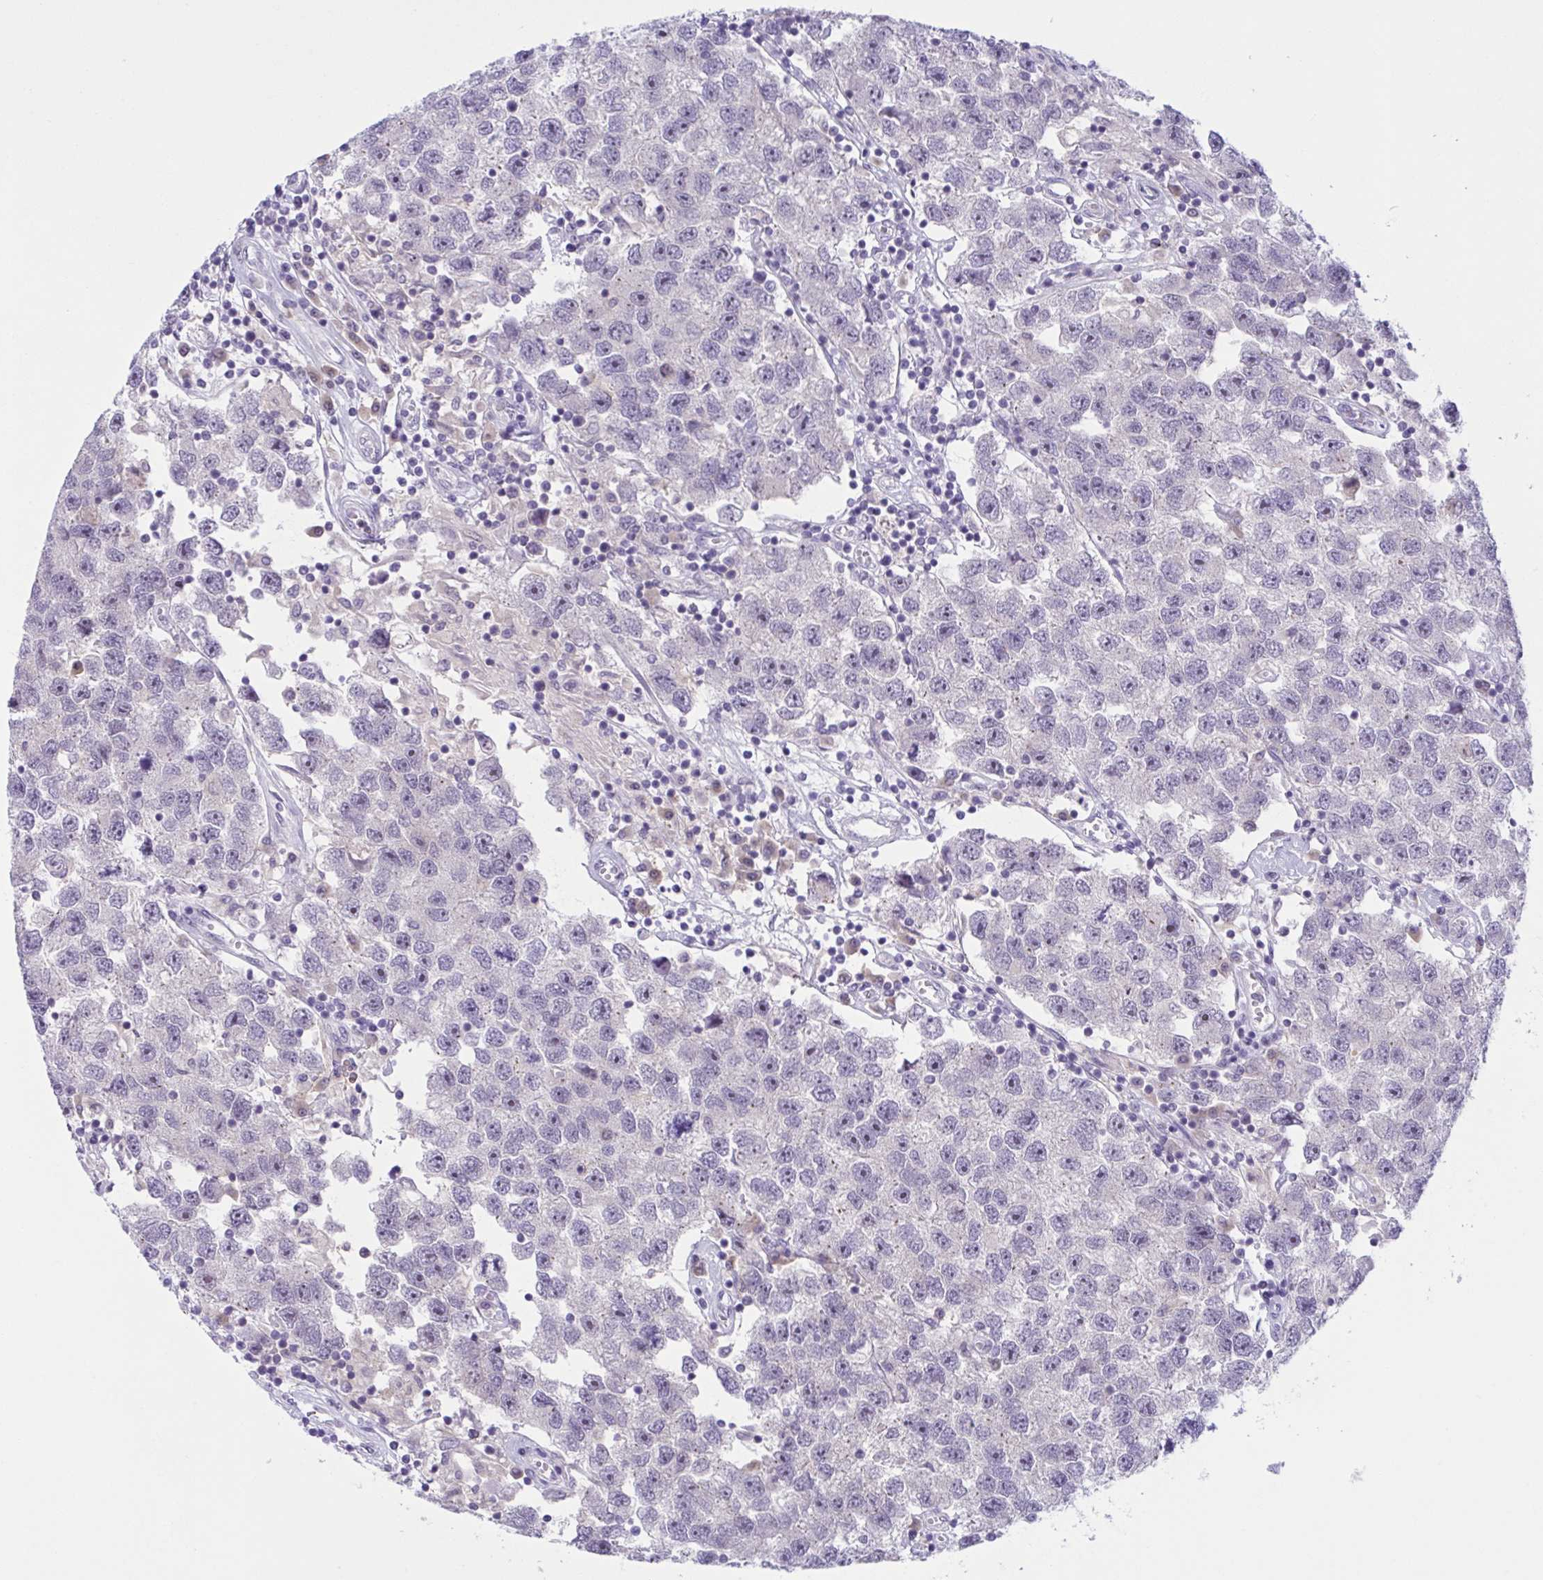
{"staining": {"intensity": "negative", "quantity": "none", "location": "none"}, "tissue": "testis cancer", "cell_type": "Tumor cells", "image_type": "cancer", "snomed": [{"axis": "morphology", "description": "Seminoma, NOS"}, {"axis": "topography", "description": "Testis"}], "caption": "The immunohistochemistry photomicrograph has no significant expression in tumor cells of testis seminoma tissue. (DAB (3,3'-diaminobenzidine) immunohistochemistry (IHC), high magnification).", "gene": "WNT9B", "patient": {"sex": "male", "age": 26}}